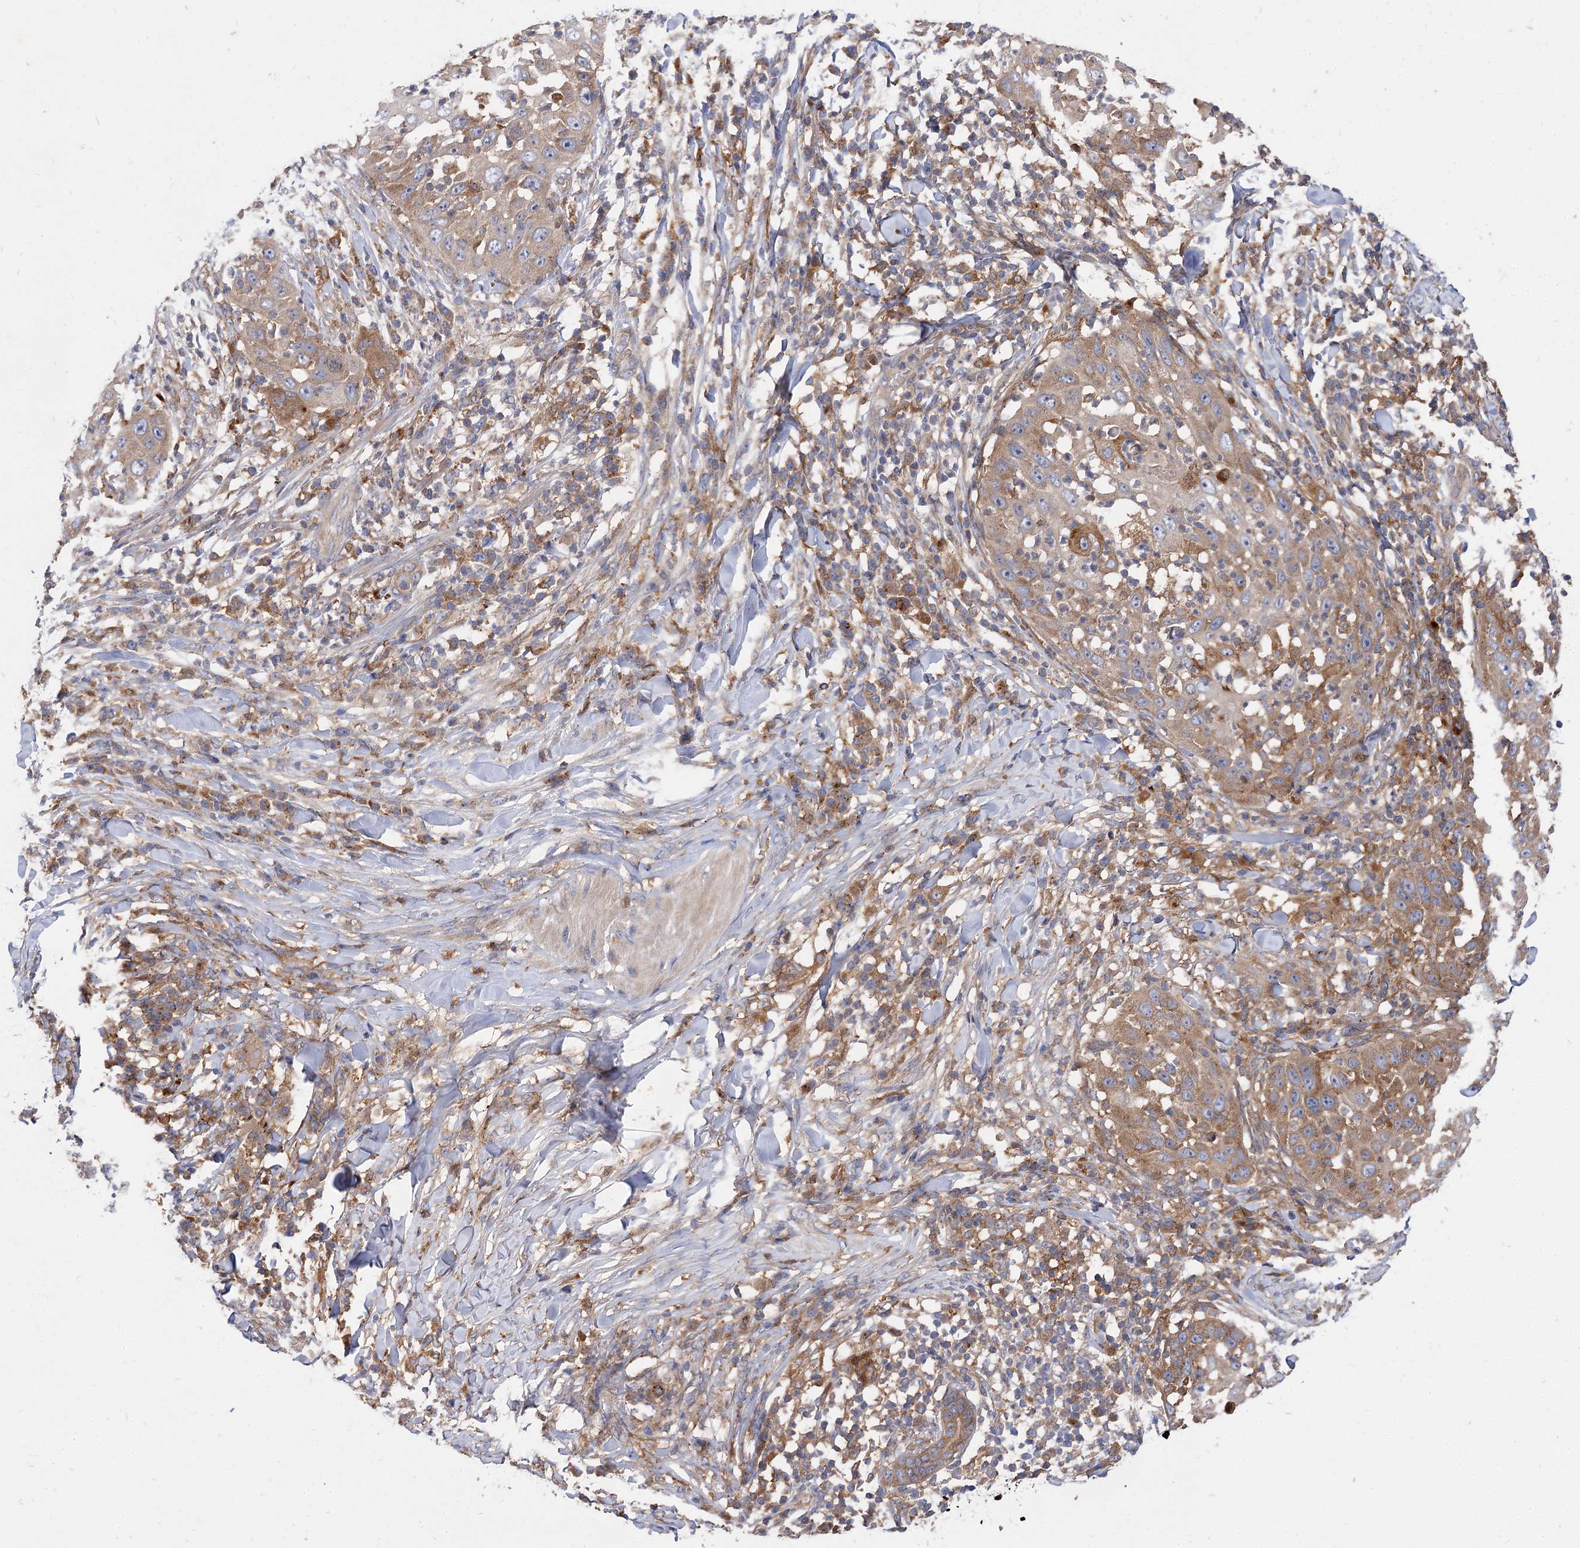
{"staining": {"intensity": "moderate", "quantity": ">75%", "location": "cytoplasmic/membranous"}, "tissue": "skin cancer", "cell_type": "Tumor cells", "image_type": "cancer", "snomed": [{"axis": "morphology", "description": "Squamous cell carcinoma, NOS"}, {"axis": "topography", "description": "Skin"}], "caption": "Immunohistochemistry (IHC) of human skin squamous cell carcinoma exhibits medium levels of moderate cytoplasmic/membranous expression in approximately >75% of tumor cells.", "gene": "PATL1", "patient": {"sex": "female", "age": 44}}